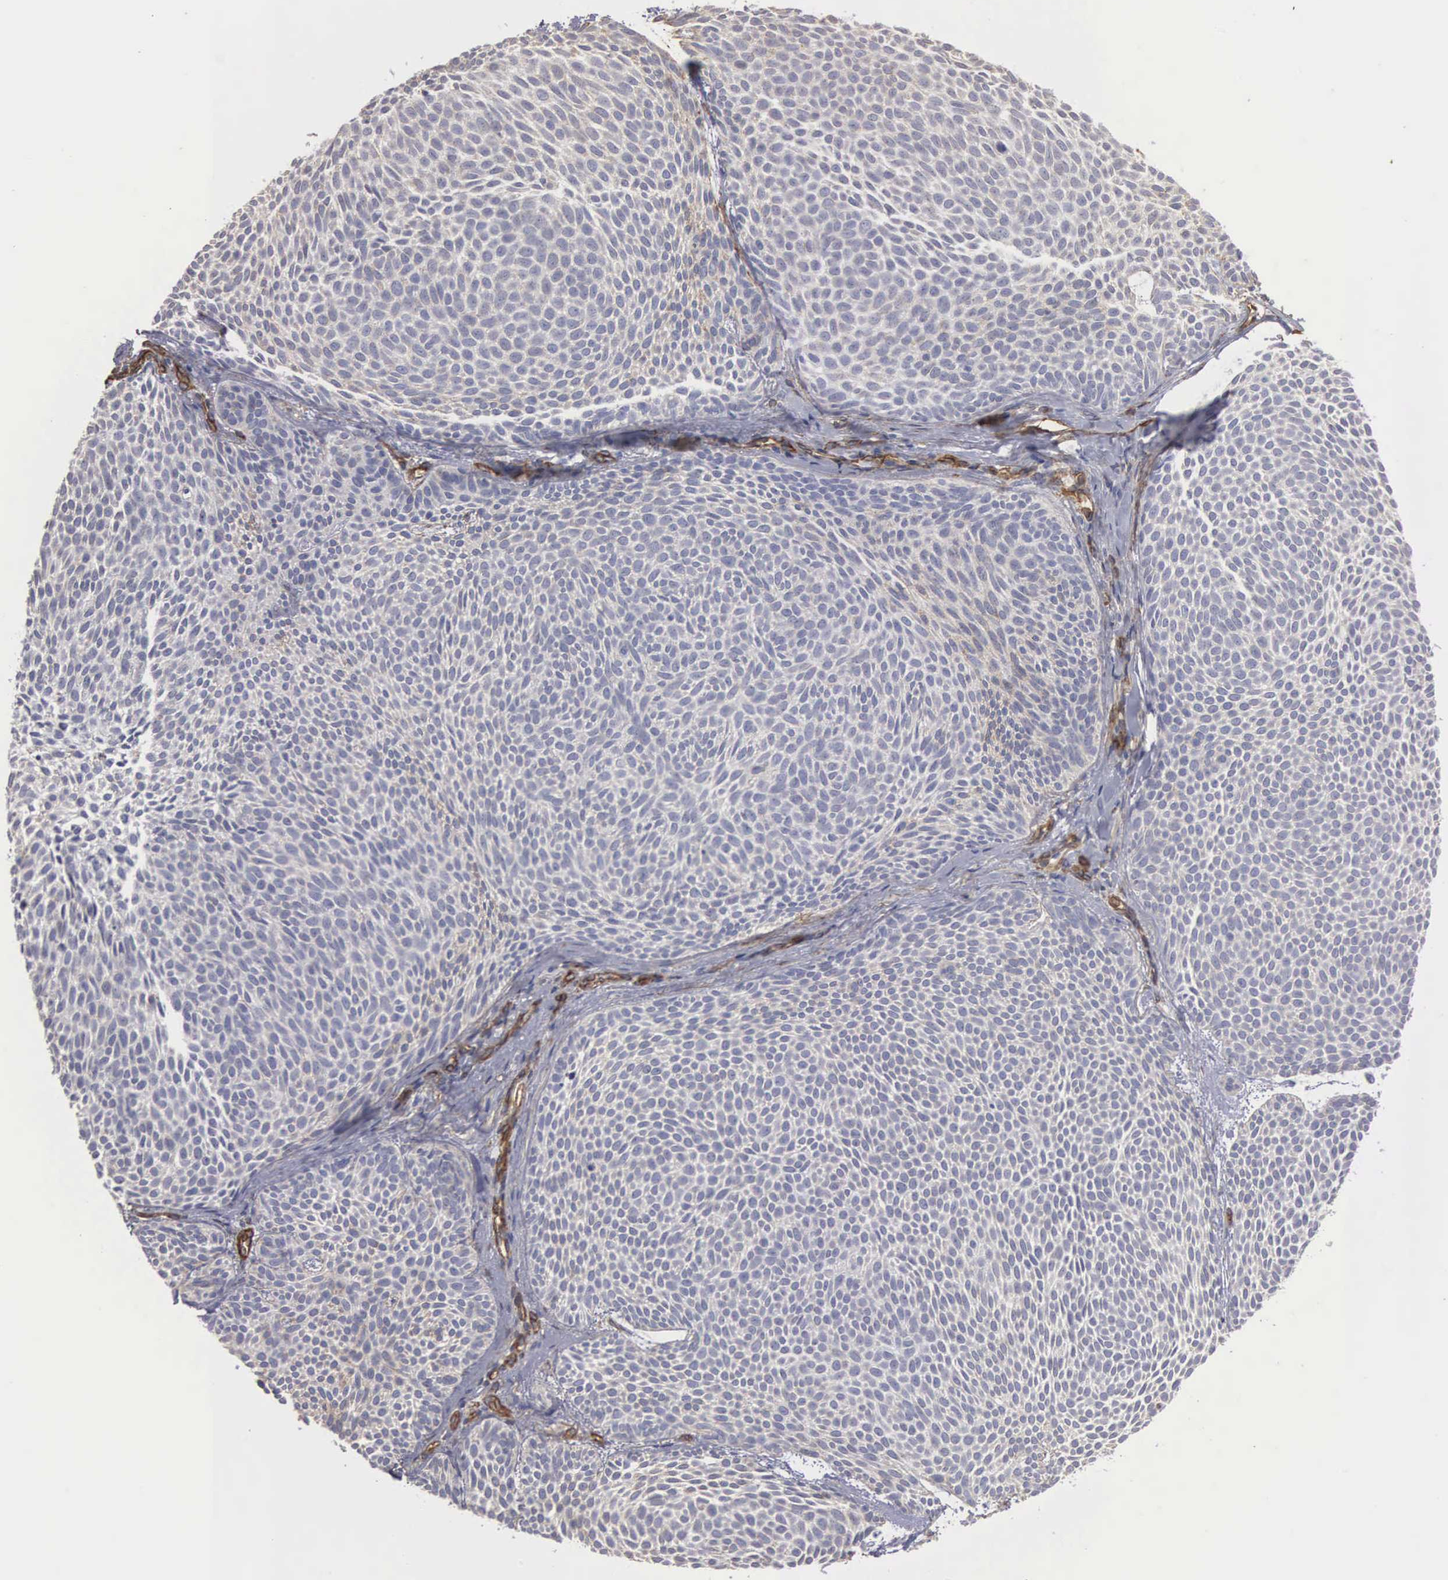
{"staining": {"intensity": "negative", "quantity": "none", "location": "none"}, "tissue": "skin cancer", "cell_type": "Tumor cells", "image_type": "cancer", "snomed": [{"axis": "morphology", "description": "Basal cell carcinoma"}, {"axis": "topography", "description": "Skin"}], "caption": "The image displays no staining of tumor cells in skin basal cell carcinoma.", "gene": "MAGEB10", "patient": {"sex": "male", "age": 84}}